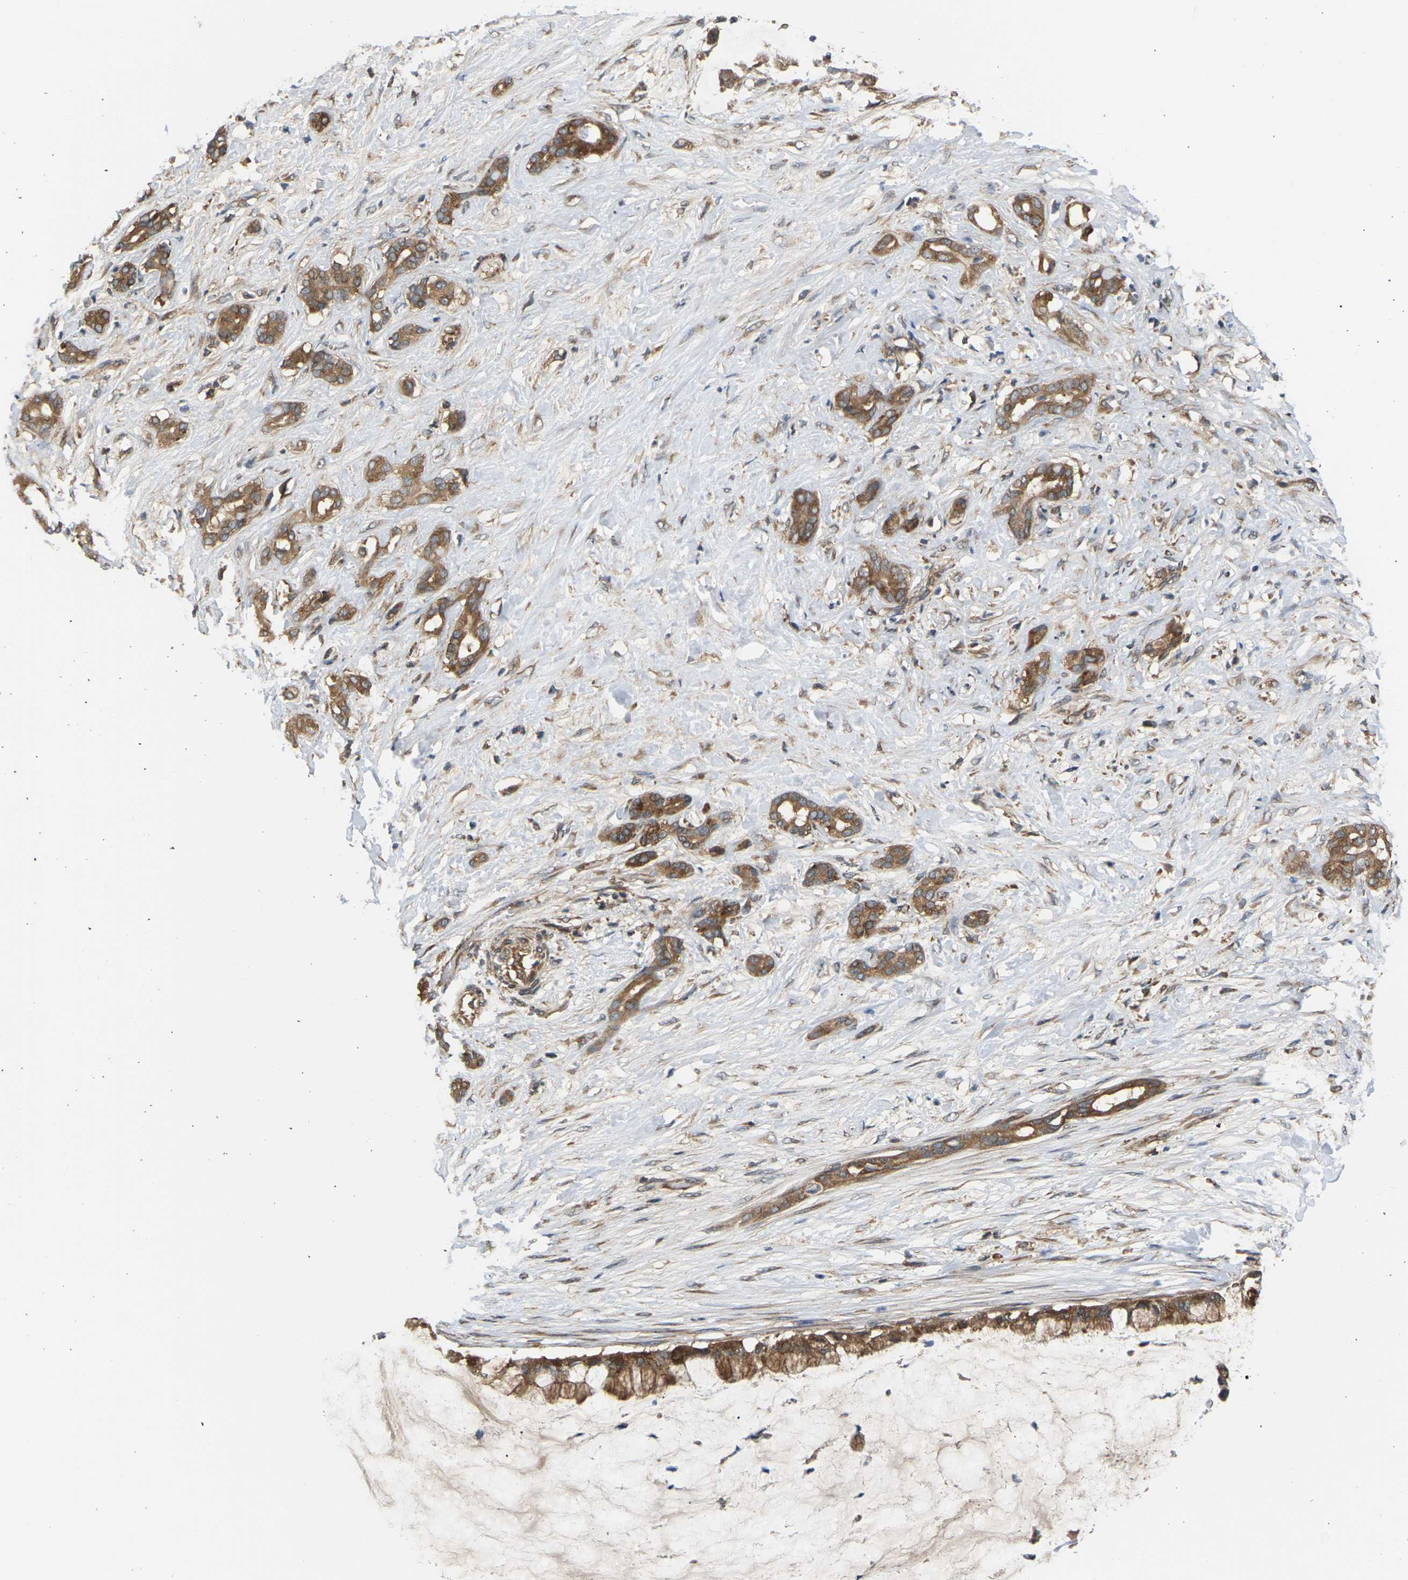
{"staining": {"intensity": "moderate", "quantity": ">75%", "location": "cytoplasmic/membranous"}, "tissue": "pancreatic cancer", "cell_type": "Tumor cells", "image_type": "cancer", "snomed": [{"axis": "morphology", "description": "Adenocarcinoma, NOS"}, {"axis": "topography", "description": "Pancreas"}], "caption": "A photomicrograph of human pancreatic cancer stained for a protein exhibits moderate cytoplasmic/membranous brown staining in tumor cells. Immunohistochemistry stains the protein of interest in brown and the nuclei are stained blue.", "gene": "NRAS", "patient": {"sex": "male", "age": 41}}